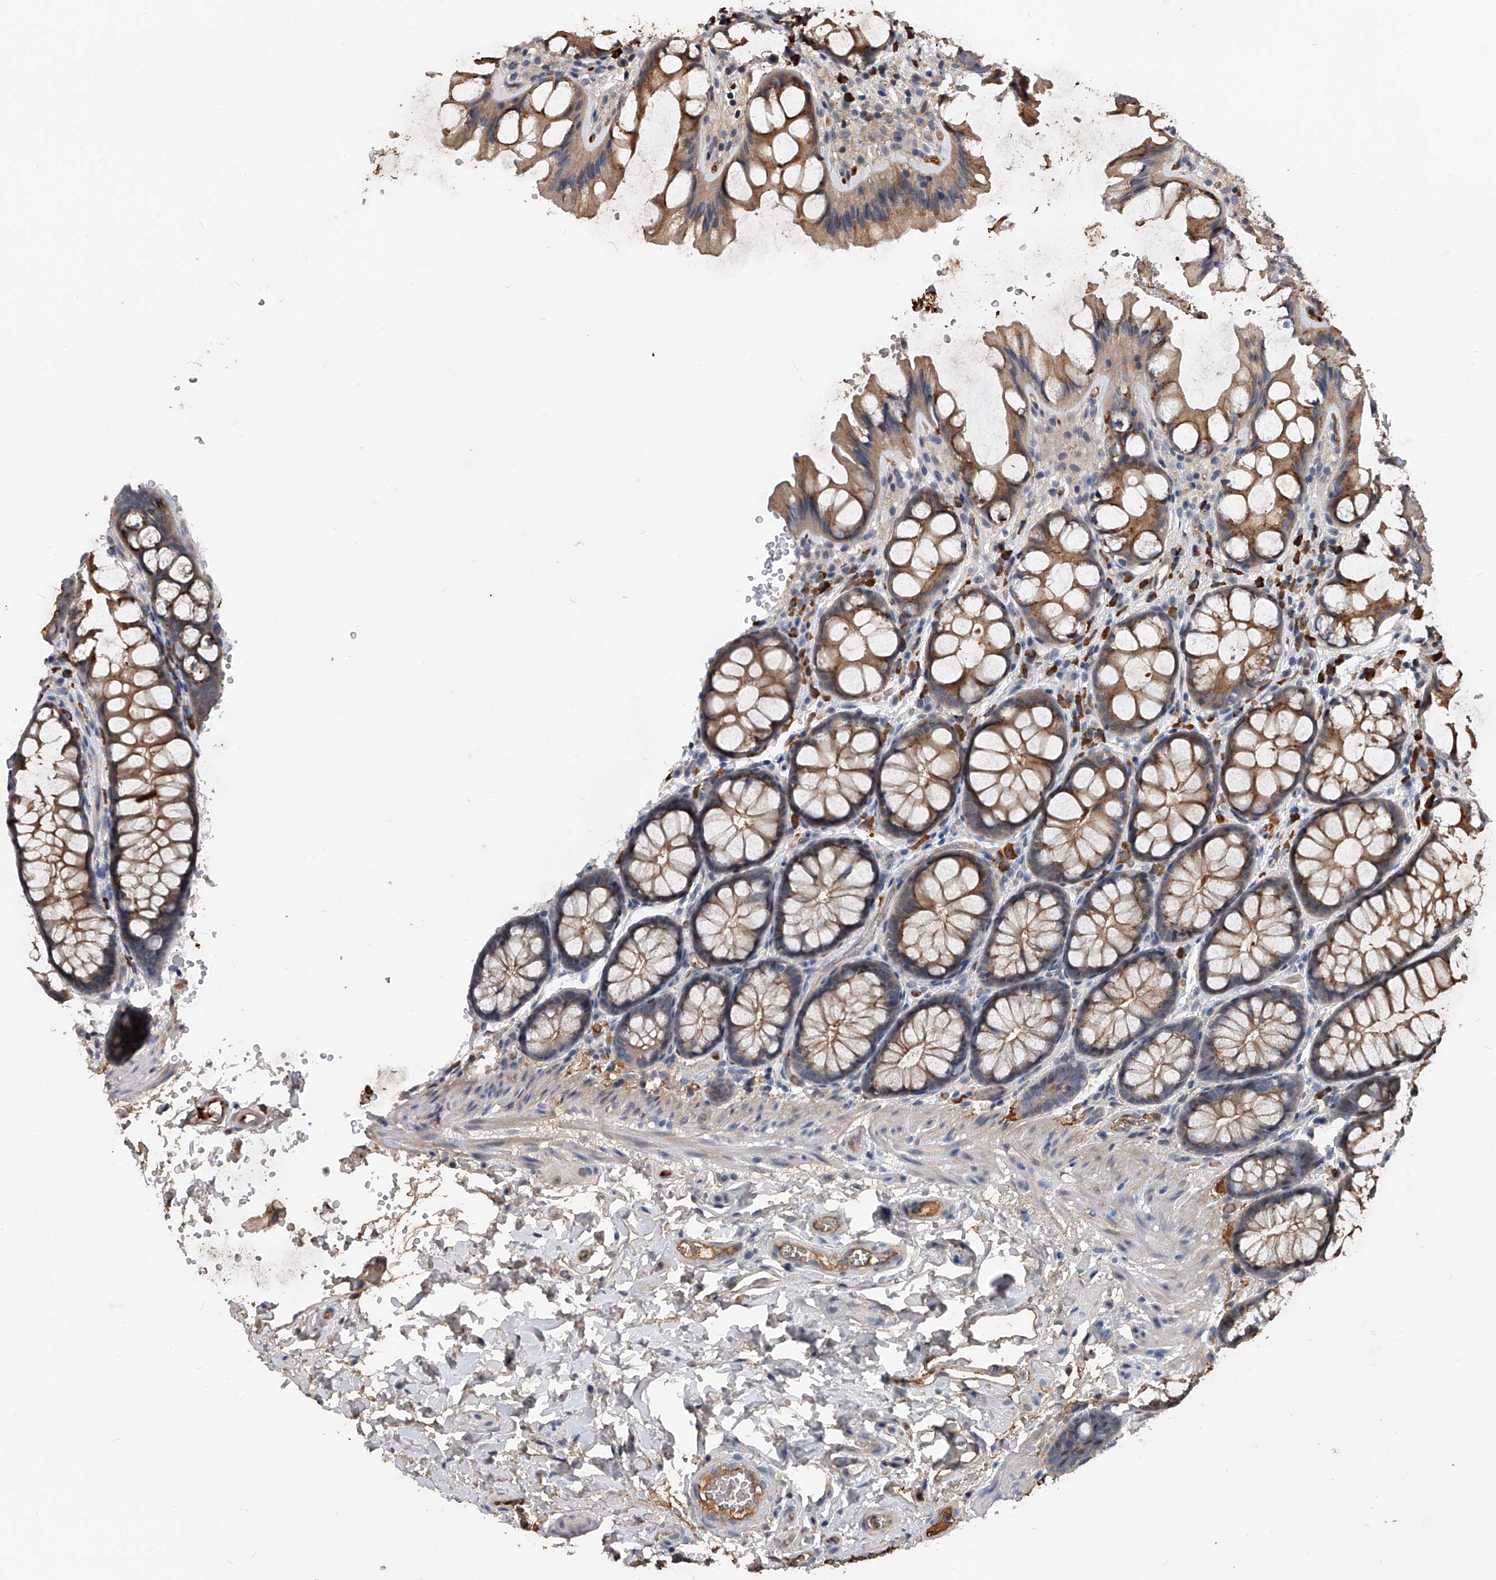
{"staining": {"intensity": "moderate", "quantity": ">75%", "location": "cytoplasmic/membranous"}, "tissue": "colon", "cell_type": "Endothelial cells", "image_type": "normal", "snomed": [{"axis": "morphology", "description": "Normal tissue, NOS"}, {"axis": "topography", "description": "Colon"}], "caption": "A high-resolution photomicrograph shows immunohistochemistry (IHC) staining of benign colon, which exhibits moderate cytoplasmic/membranous positivity in about >75% of endothelial cells. (Brightfield microscopy of DAB IHC at high magnification).", "gene": "ZNF25", "patient": {"sex": "male", "age": 47}}